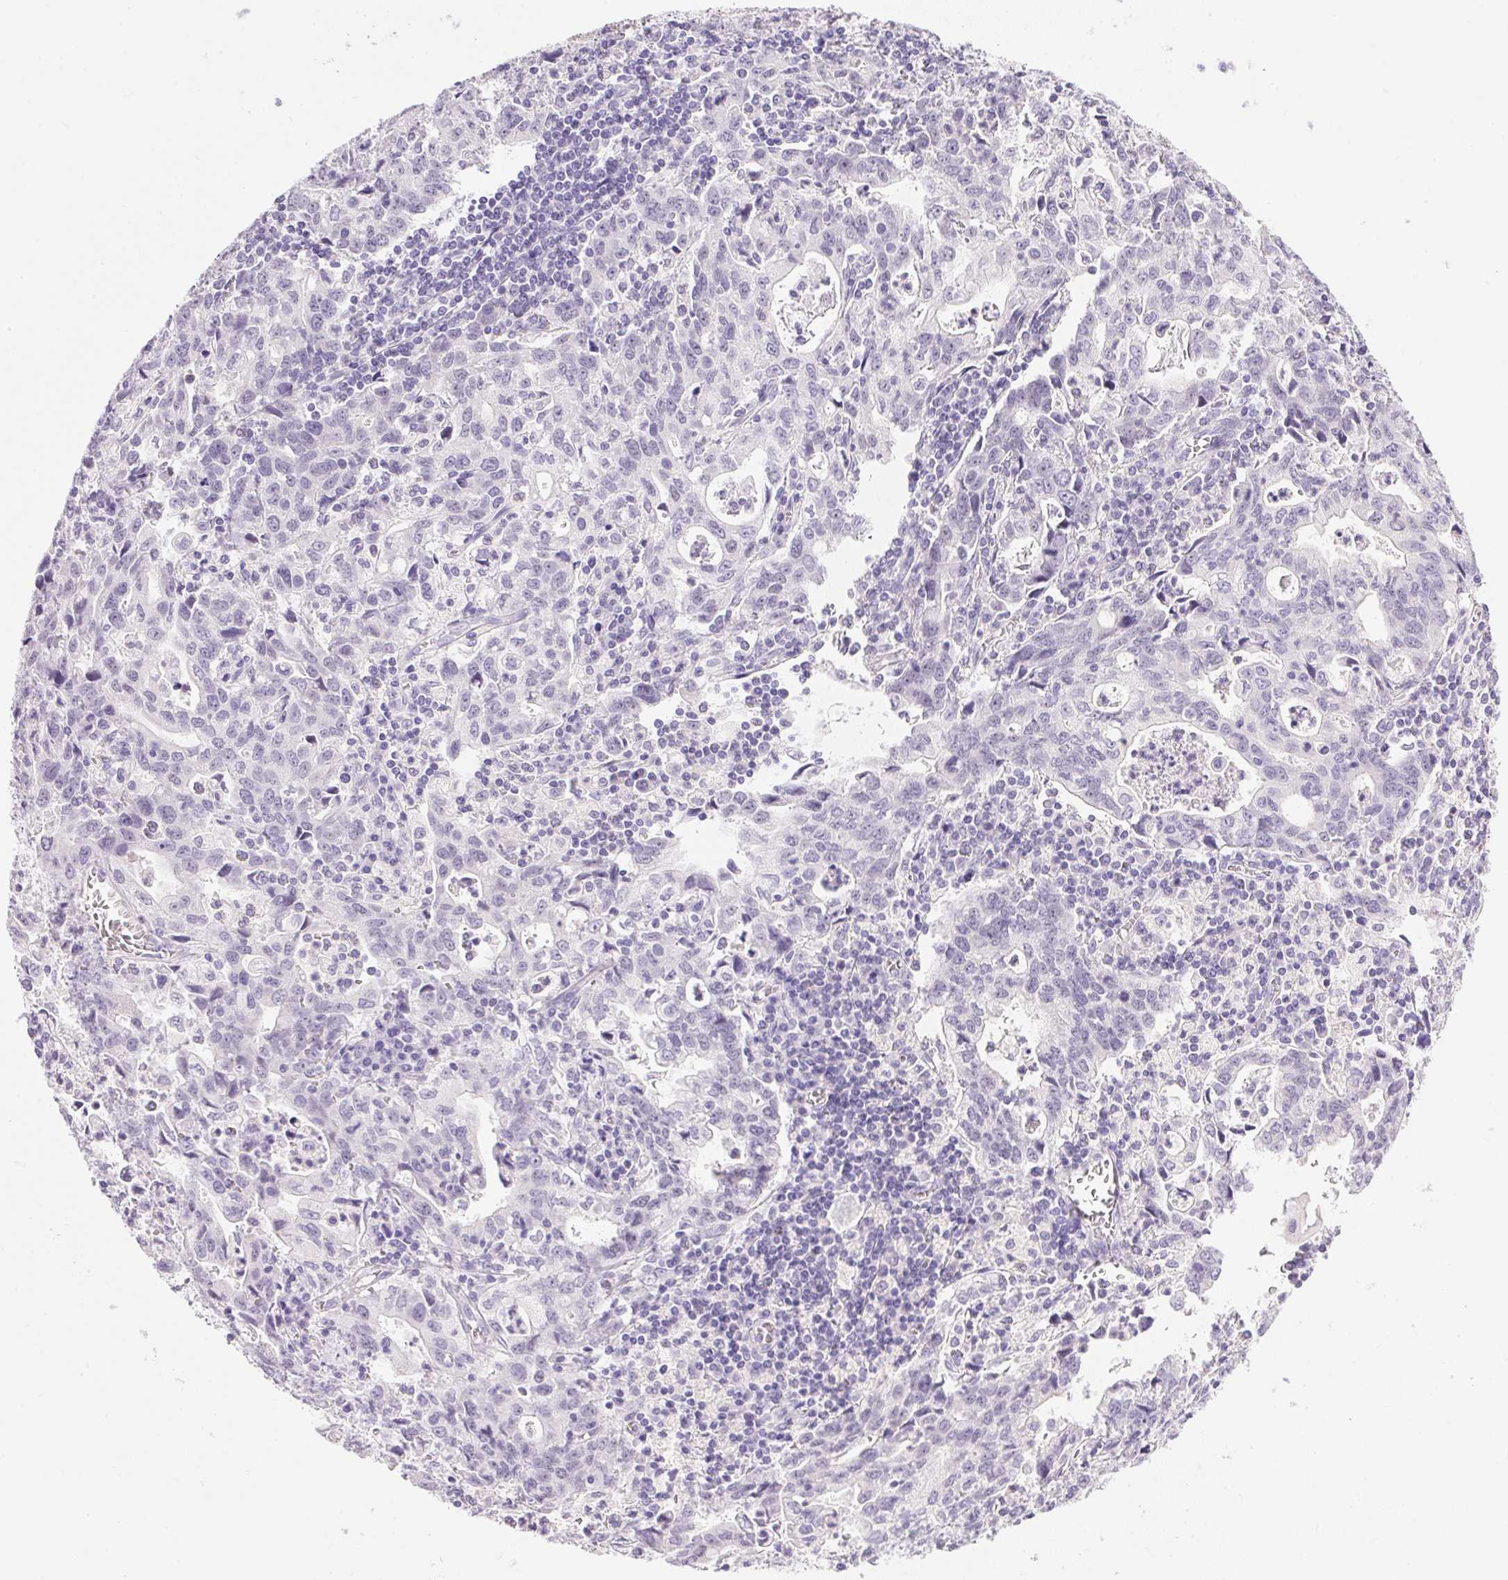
{"staining": {"intensity": "negative", "quantity": "none", "location": "none"}, "tissue": "stomach cancer", "cell_type": "Tumor cells", "image_type": "cancer", "snomed": [{"axis": "morphology", "description": "Adenocarcinoma, NOS"}, {"axis": "topography", "description": "Stomach, upper"}], "caption": "Micrograph shows no significant protein expression in tumor cells of adenocarcinoma (stomach).", "gene": "ATP6V0A4", "patient": {"sex": "male", "age": 85}}